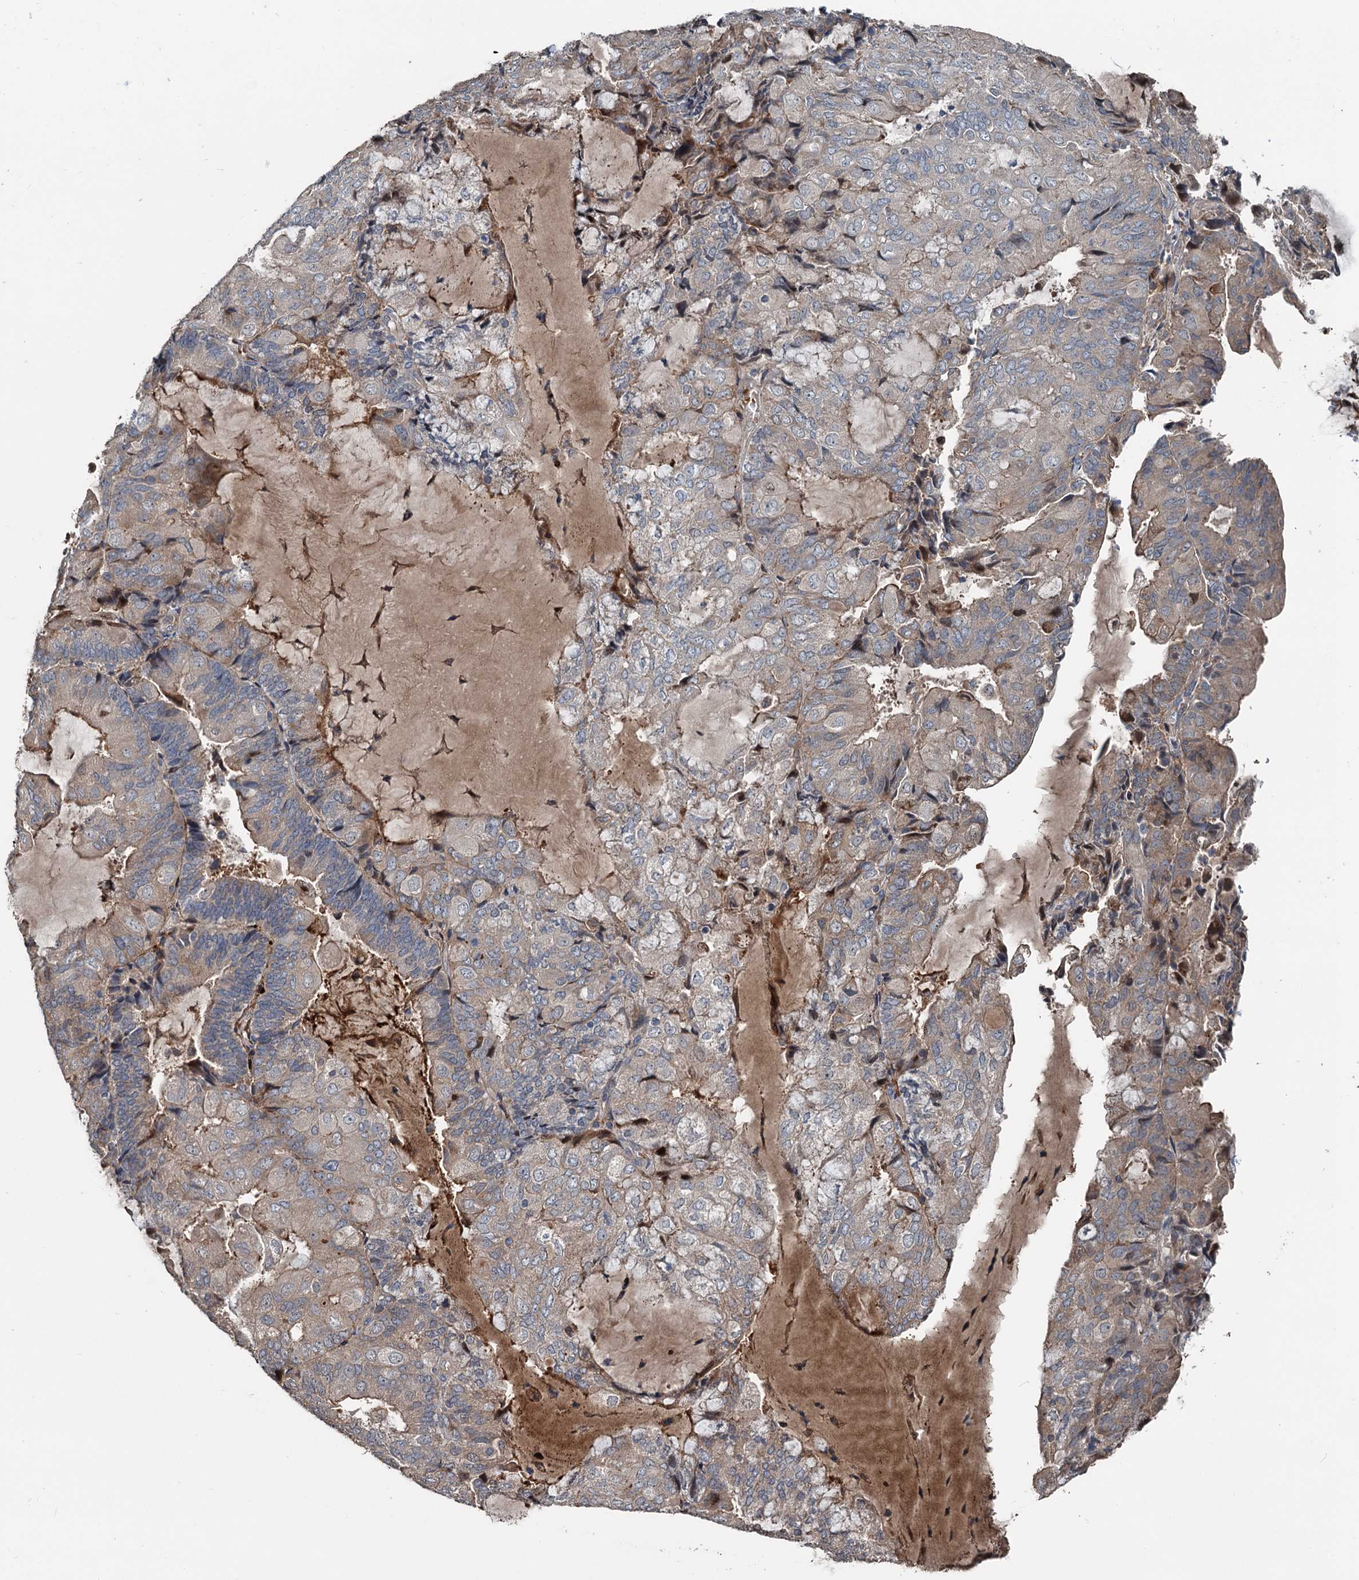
{"staining": {"intensity": "moderate", "quantity": "<25%", "location": "cytoplasmic/membranous"}, "tissue": "endometrial cancer", "cell_type": "Tumor cells", "image_type": "cancer", "snomed": [{"axis": "morphology", "description": "Adenocarcinoma, NOS"}, {"axis": "topography", "description": "Endometrium"}], "caption": "This is an image of immunohistochemistry (IHC) staining of endometrial cancer (adenocarcinoma), which shows moderate expression in the cytoplasmic/membranous of tumor cells.", "gene": "TEDC1", "patient": {"sex": "female", "age": 81}}